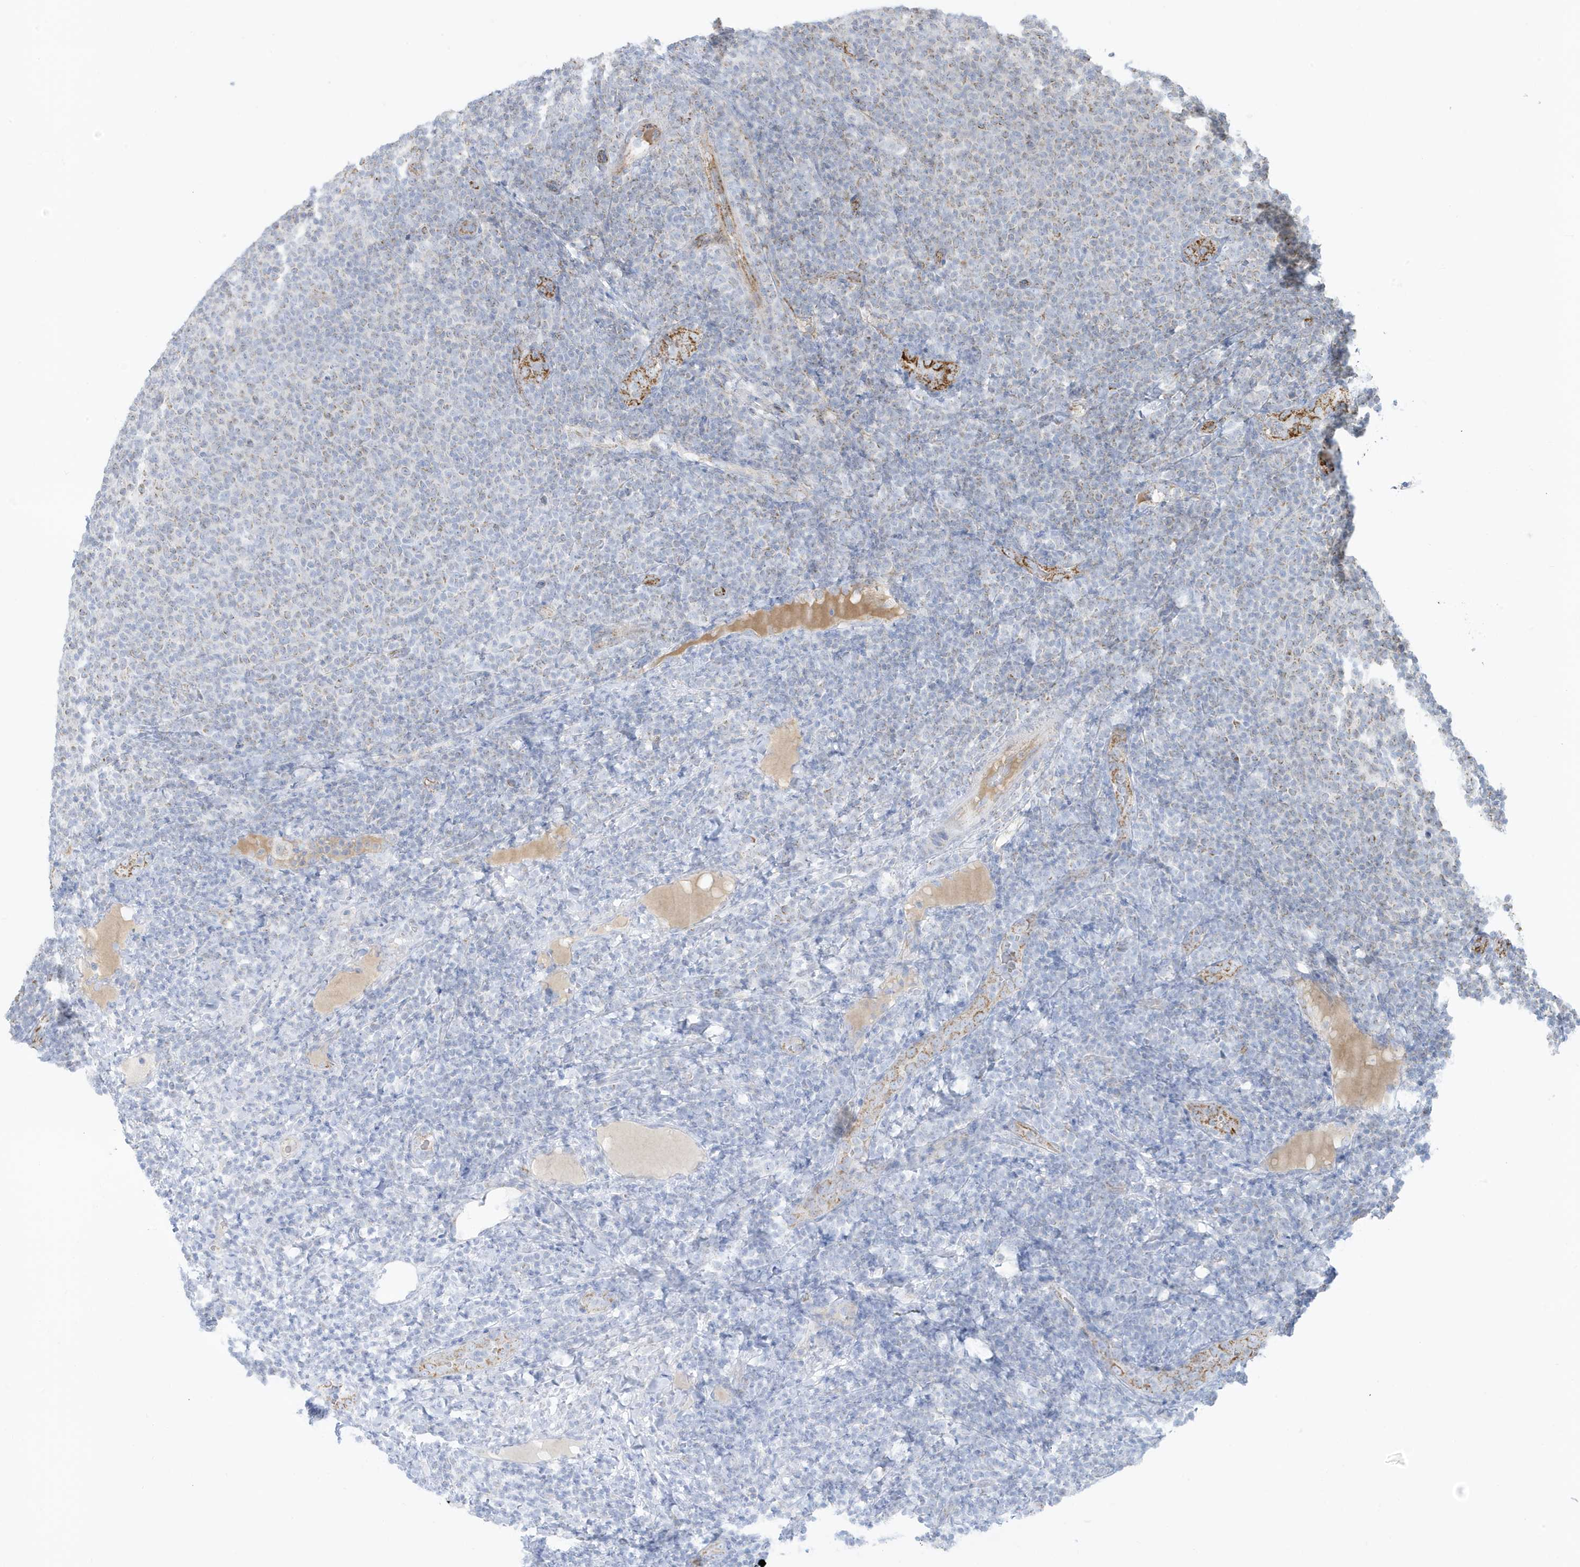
{"staining": {"intensity": "negative", "quantity": "none", "location": "none"}, "tissue": "lymphoma", "cell_type": "Tumor cells", "image_type": "cancer", "snomed": [{"axis": "morphology", "description": "Malignant lymphoma, non-Hodgkin's type, Low grade"}, {"axis": "topography", "description": "Lymph node"}], "caption": "The immunohistochemistry (IHC) micrograph has no significant staining in tumor cells of malignant lymphoma, non-Hodgkin's type (low-grade) tissue.", "gene": "IFT57", "patient": {"sex": "male", "age": 66}}